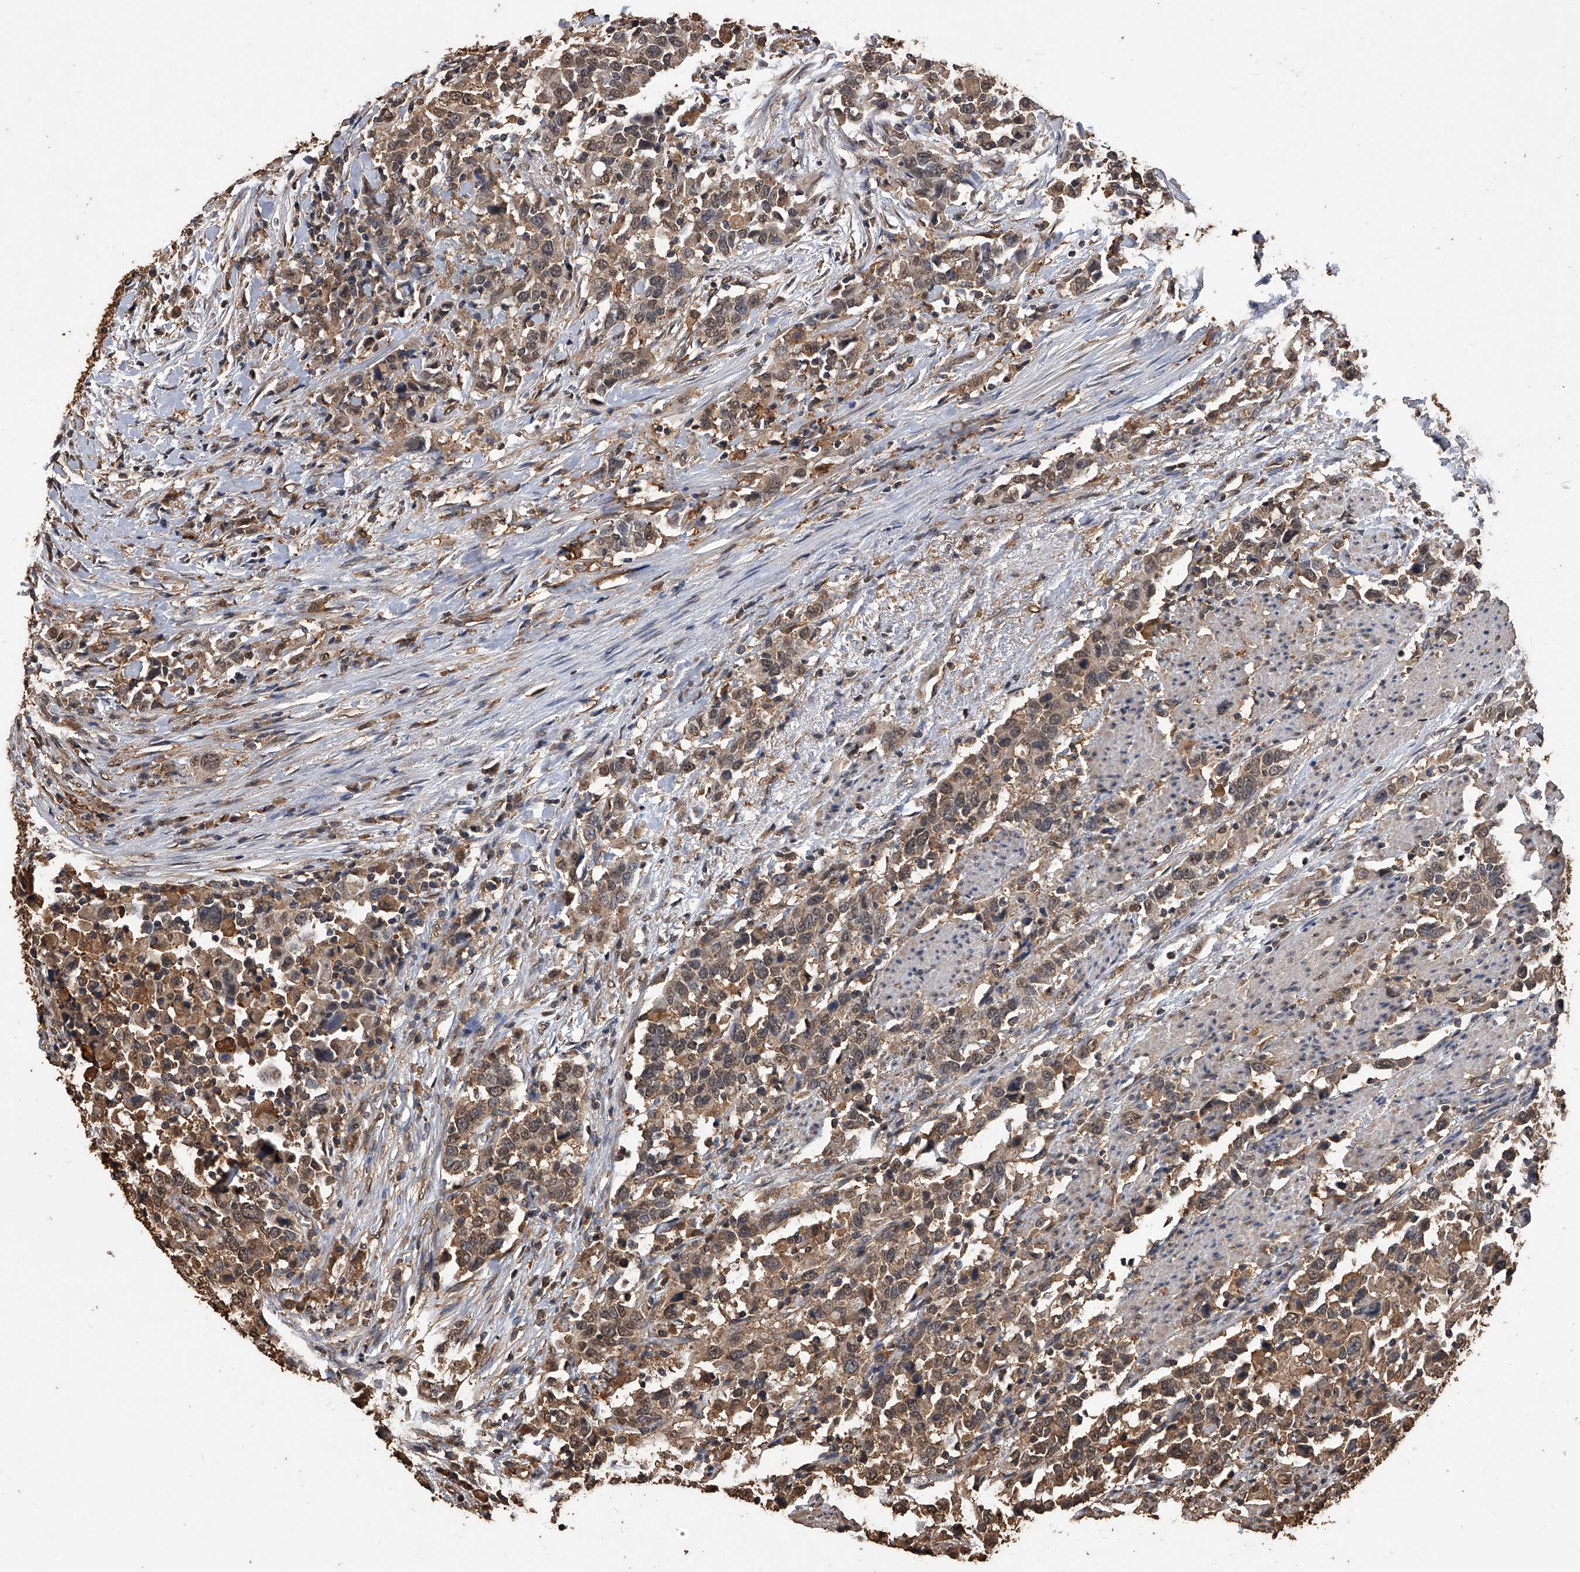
{"staining": {"intensity": "moderate", "quantity": ">75%", "location": "cytoplasmic/membranous,nuclear"}, "tissue": "urothelial cancer", "cell_type": "Tumor cells", "image_type": "cancer", "snomed": [{"axis": "morphology", "description": "Urothelial carcinoma, High grade"}, {"axis": "topography", "description": "Urinary bladder"}], "caption": "This is a photomicrograph of IHC staining of urothelial carcinoma (high-grade), which shows moderate staining in the cytoplasmic/membranous and nuclear of tumor cells.", "gene": "FBXL4", "patient": {"sex": "male", "age": 61}}